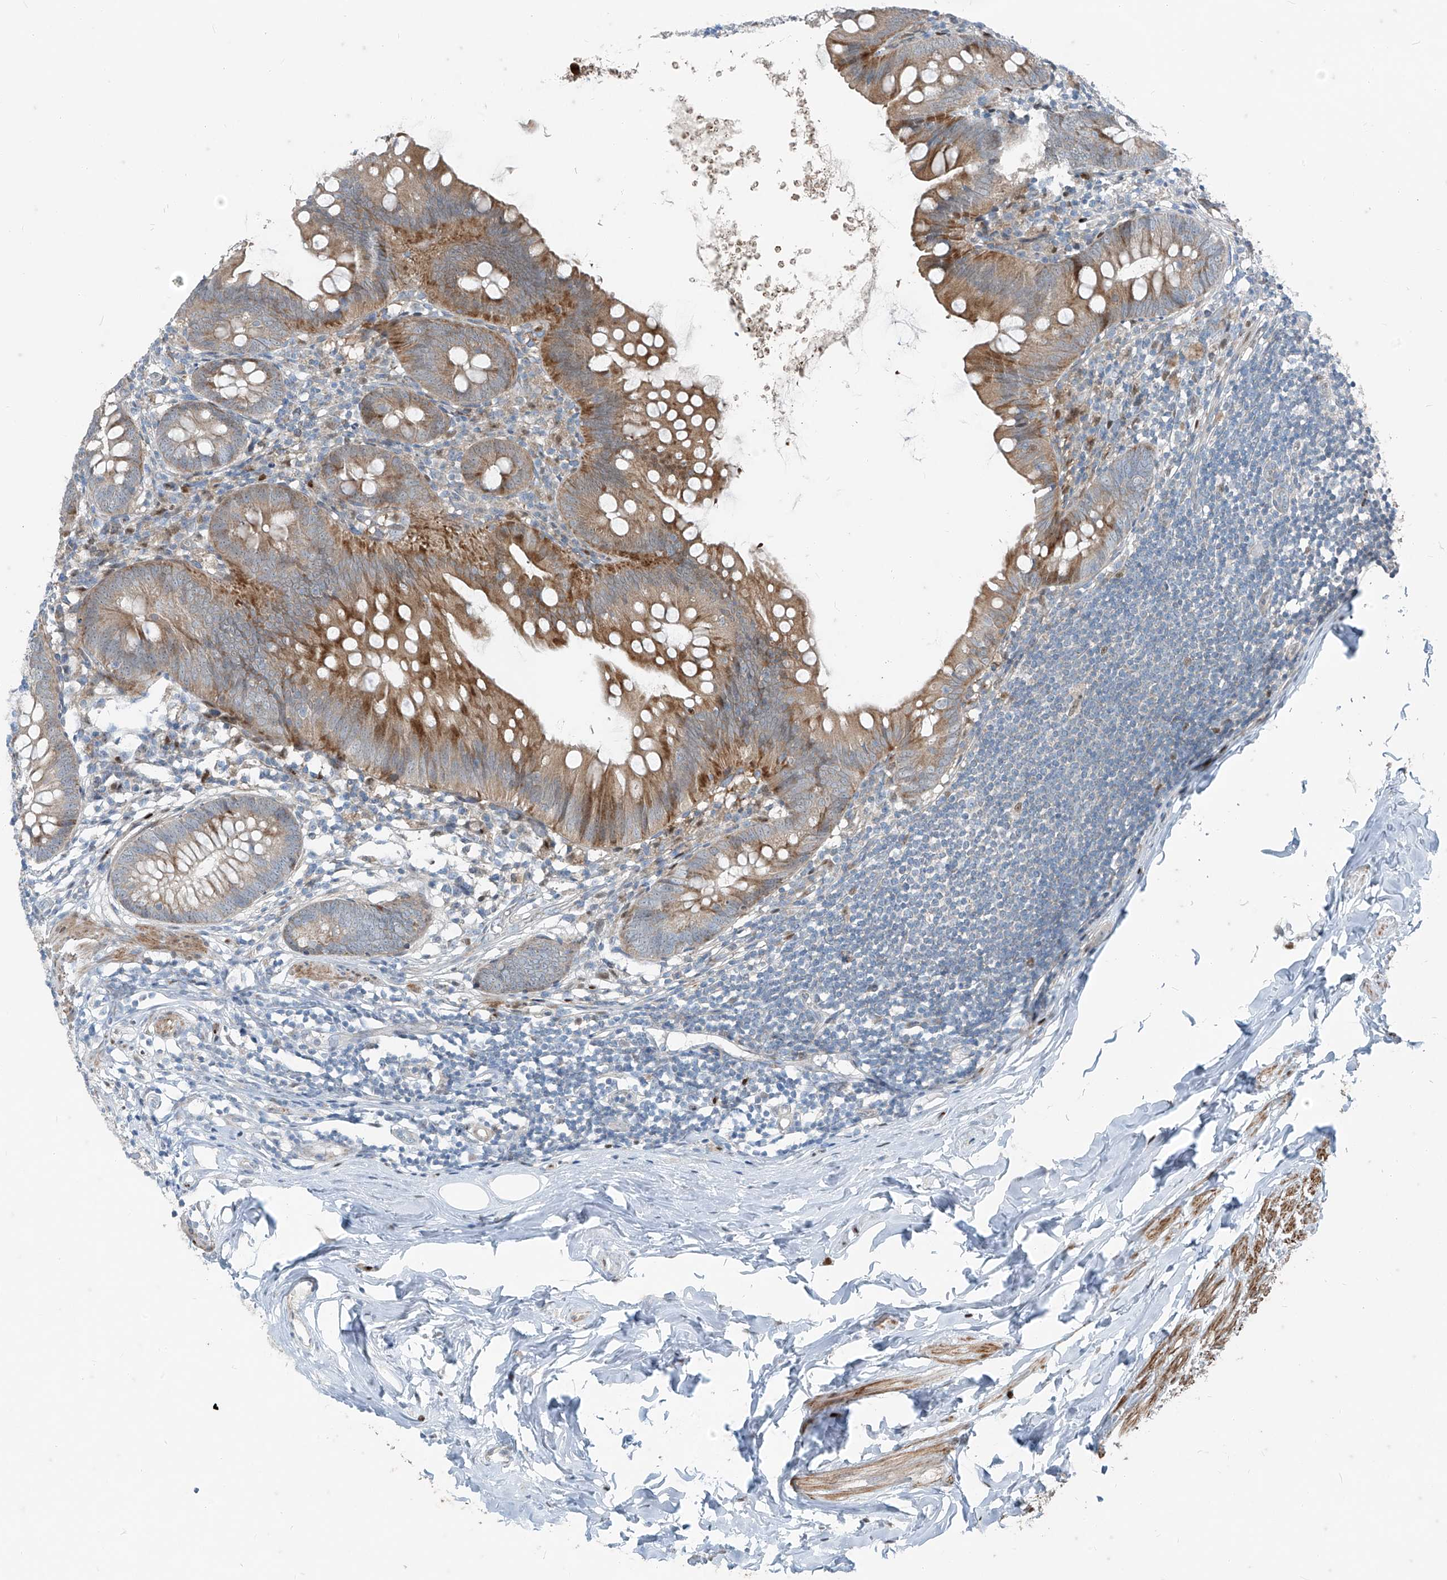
{"staining": {"intensity": "moderate", "quantity": "25%-75%", "location": "cytoplasmic/membranous"}, "tissue": "appendix", "cell_type": "Glandular cells", "image_type": "normal", "snomed": [{"axis": "morphology", "description": "Normal tissue, NOS"}, {"axis": "topography", "description": "Appendix"}], "caption": "High-magnification brightfield microscopy of normal appendix stained with DAB (3,3'-diaminobenzidine) (brown) and counterstained with hematoxylin (blue). glandular cells exhibit moderate cytoplasmic/membranous staining is identified in approximately25%-75% of cells.", "gene": "PPCS", "patient": {"sex": "female", "age": 62}}